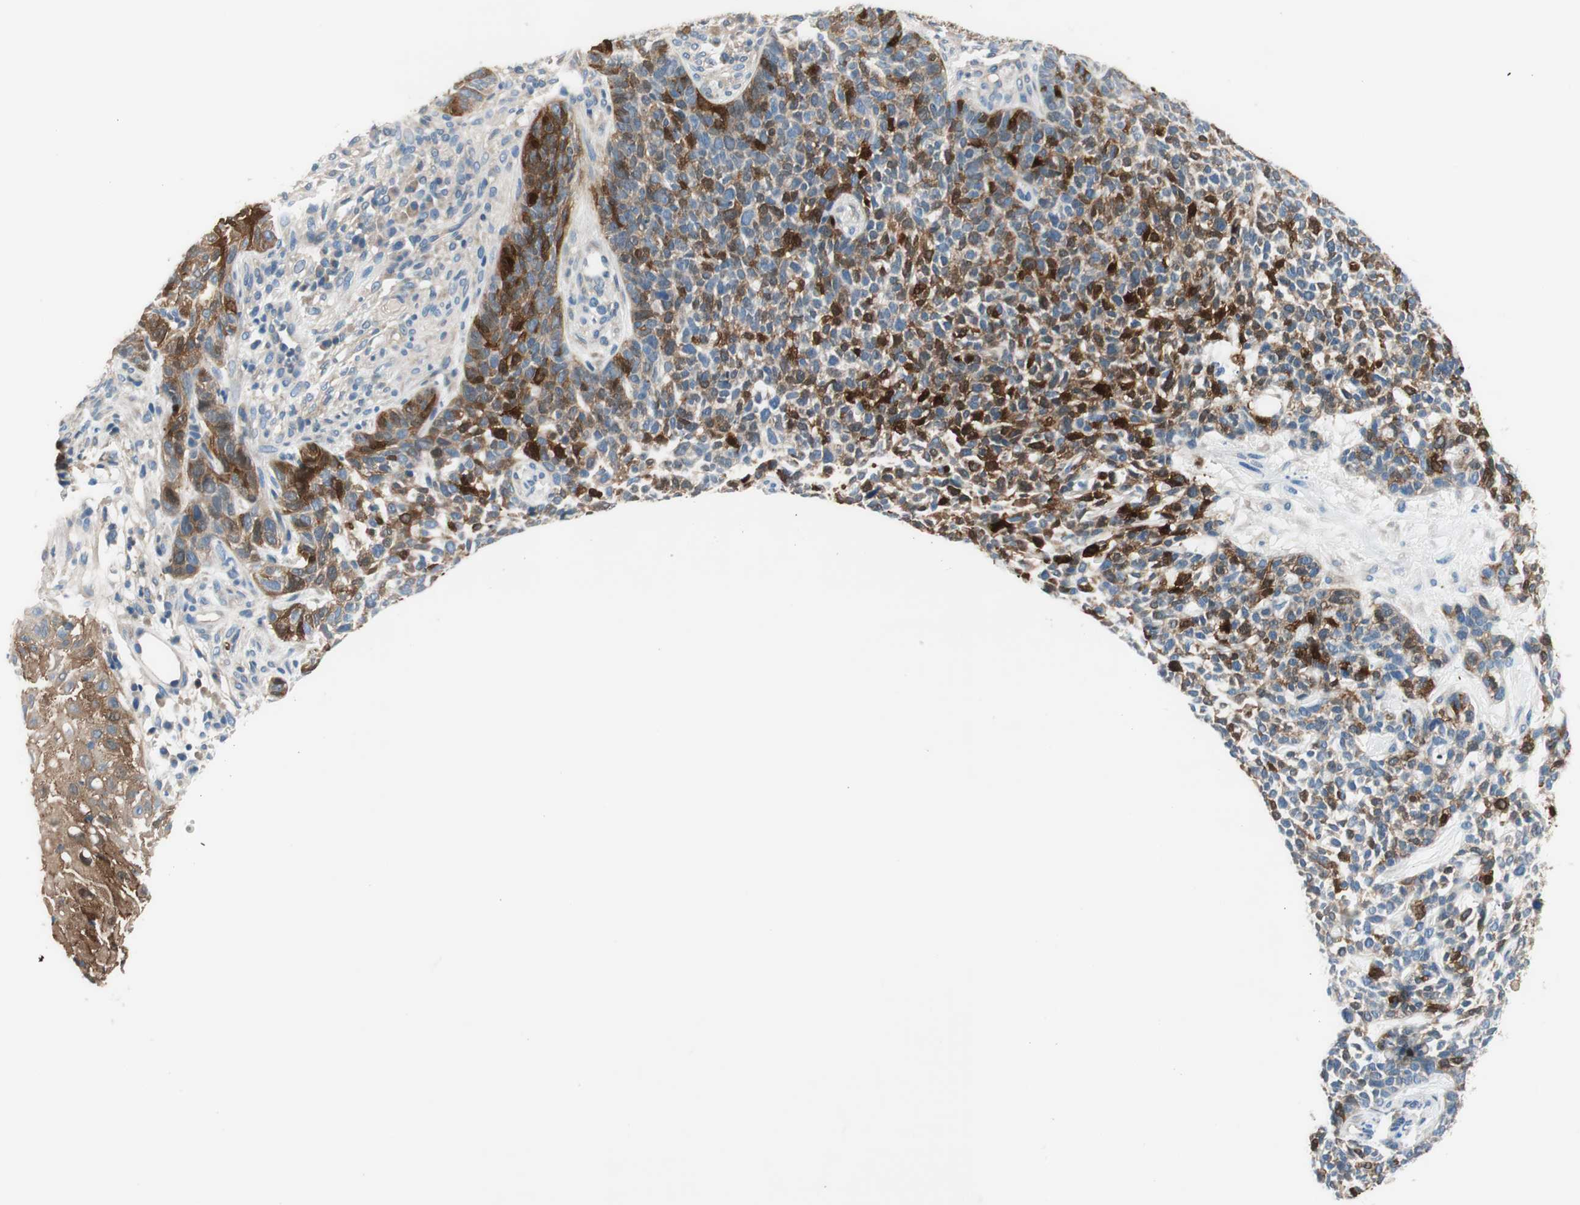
{"staining": {"intensity": "strong", "quantity": "25%-75%", "location": "cytoplasmic/membranous"}, "tissue": "skin cancer", "cell_type": "Tumor cells", "image_type": "cancer", "snomed": [{"axis": "morphology", "description": "Basal cell carcinoma"}, {"axis": "topography", "description": "Skin"}], "caption": "Skin cancer was stained to show a protein in brown. There is high levels of strong cytoplasmic/membranous staining in about 25%-75% of tumor cells. (Brightfield microscopy of DAB IHC at high magnification).", "gene": "CALML3", "patient": {"sex": "female", "age": 84}}